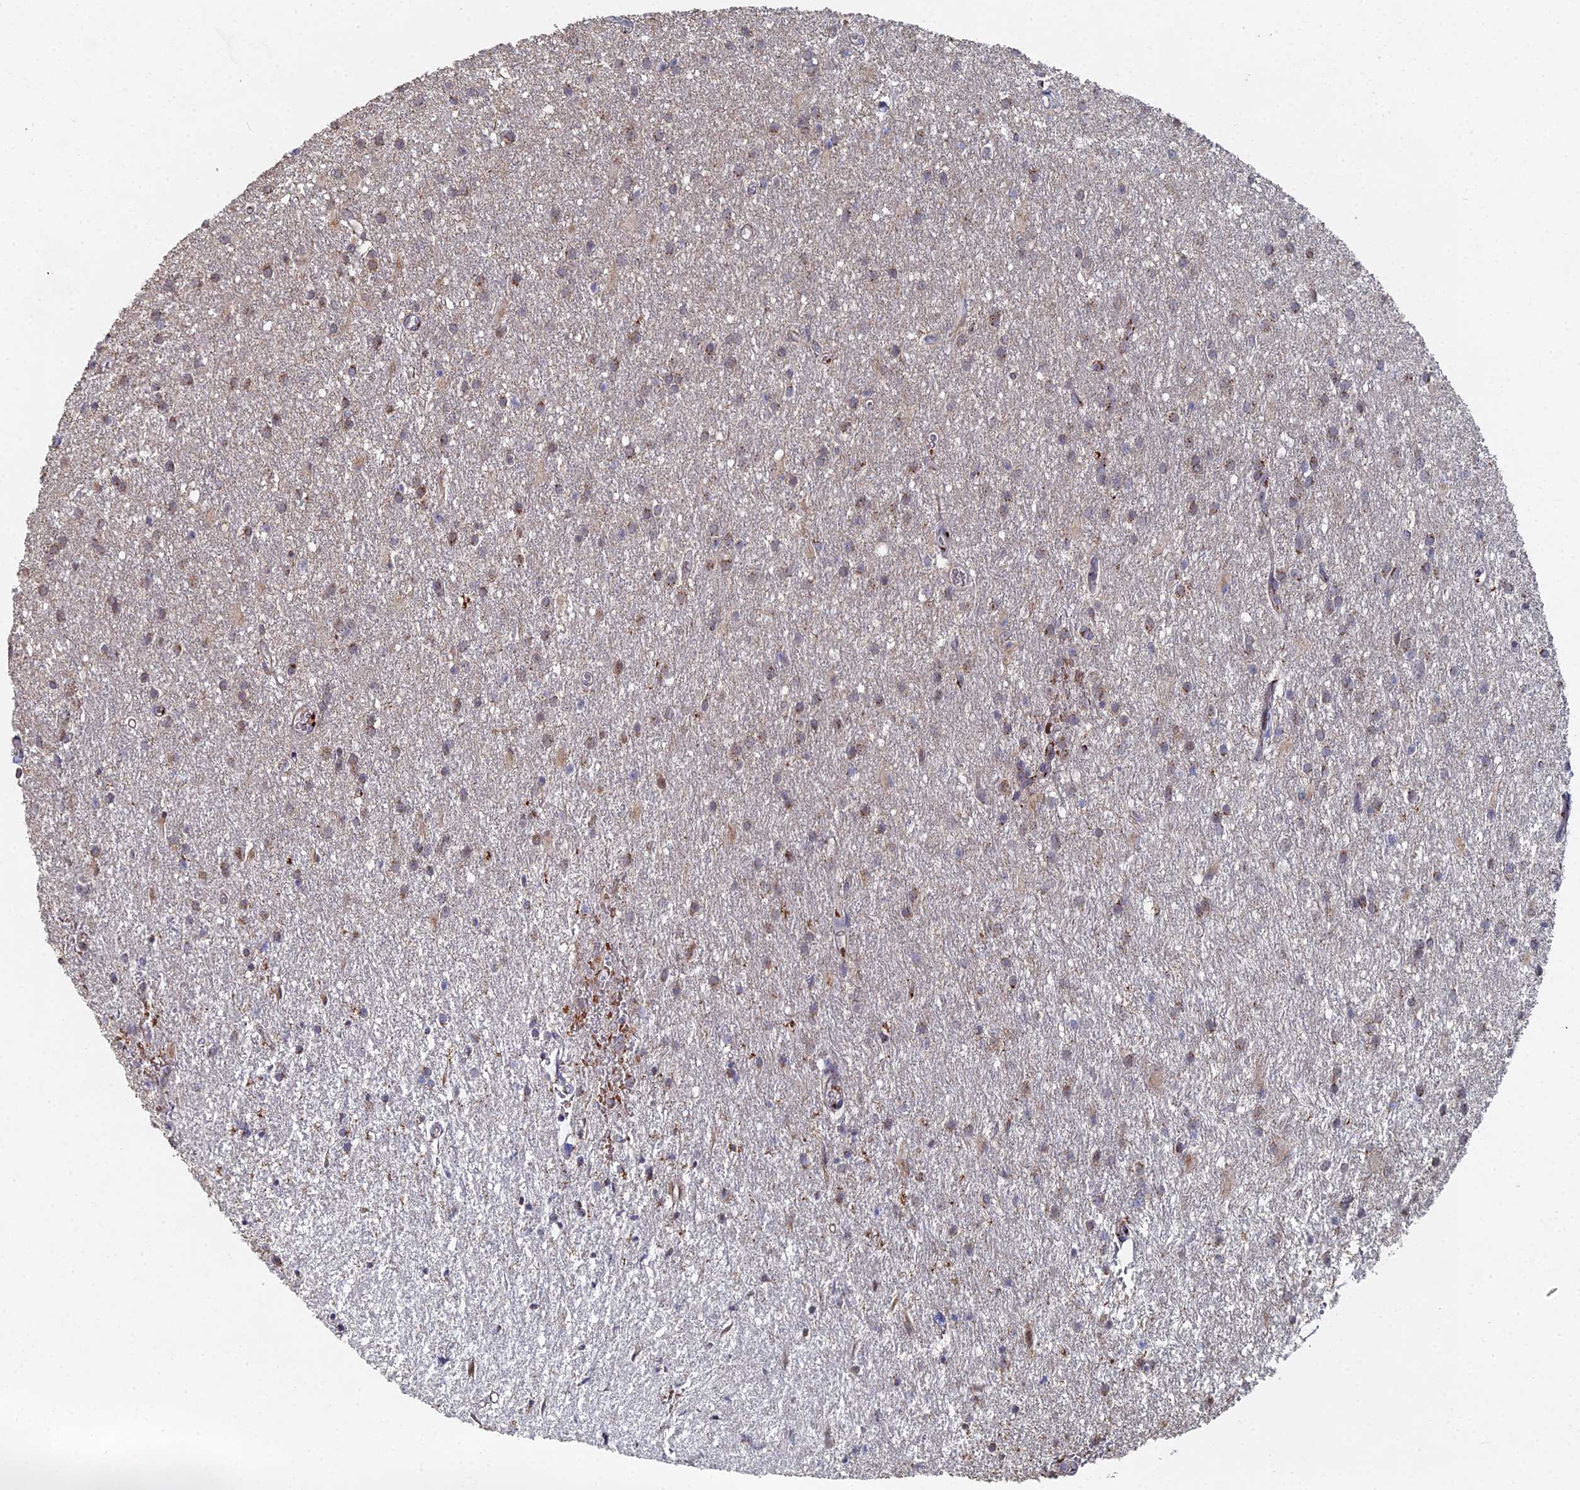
{"staining": {"intensity": "weak", "quantity": "25%-75%", "location": "cytoplasmic/membranous"}, "tissue": "glioma", "cell_type": "Tumor cells", "image_type": "cancer", "snomed": [{"axis": "morphology", "description": "Glioma, malignant, High grade"}, {"axis": "topography", "description": "Brain"}], "caption": "Immunohistochemical staining of human glioma demonstrates low levels of weak cytoplasmic/membranous protein expression in approximately 25%-75% of tumor cells. The staining was performed using DAB (3,3'-diaminobenzidine) to visualize the protein expression in brown, while the nuclei were stained in blue with hematoxylin (Magnification: 20x).", "gene": "SGMS1", "patient": {"sex": "female", "age": 50}}